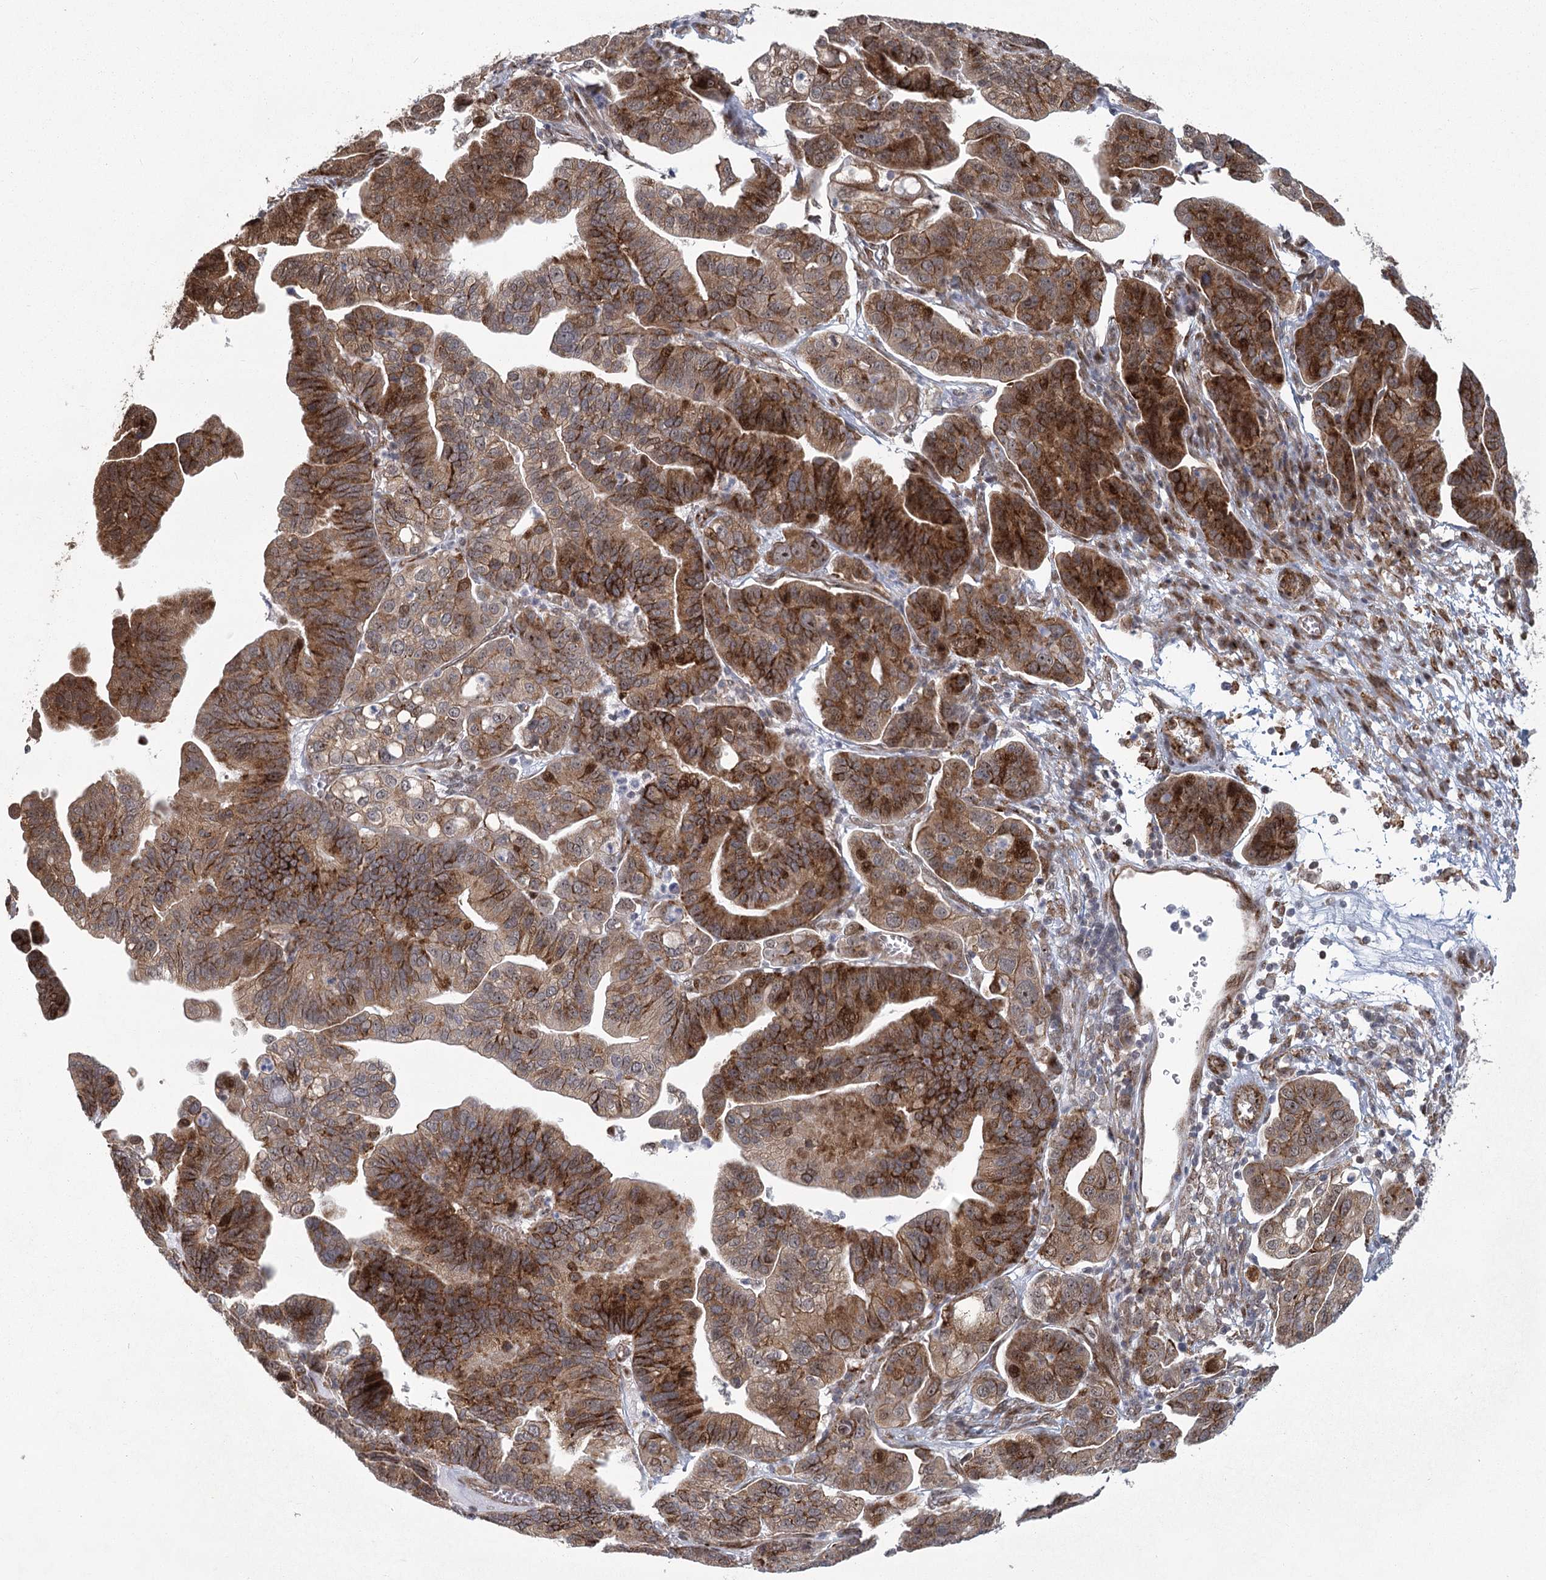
{"staining": {"intensity": "strong", "quantity": ">75%", "location": "cytoplasmic/membranous"}, "tissue": "ovarian cancer", "cell_type": "Tumor cells", "image_type": "cancer", "snomed": [{"axis": "morphology", "description": "Cystadenocarcinoma, serous, NOS"}, {"axis": "topography", "description": "Ovary"}], "caption": "Ovarian serous cystadenocarcinoma tissue demonstrates strong cytoplasmic/membranous staining in approximately >75% of tumor cells, visualized by immunohistochemistry.", "gene": "PARM1", "patient": {"sex": "female", "age": 56}}